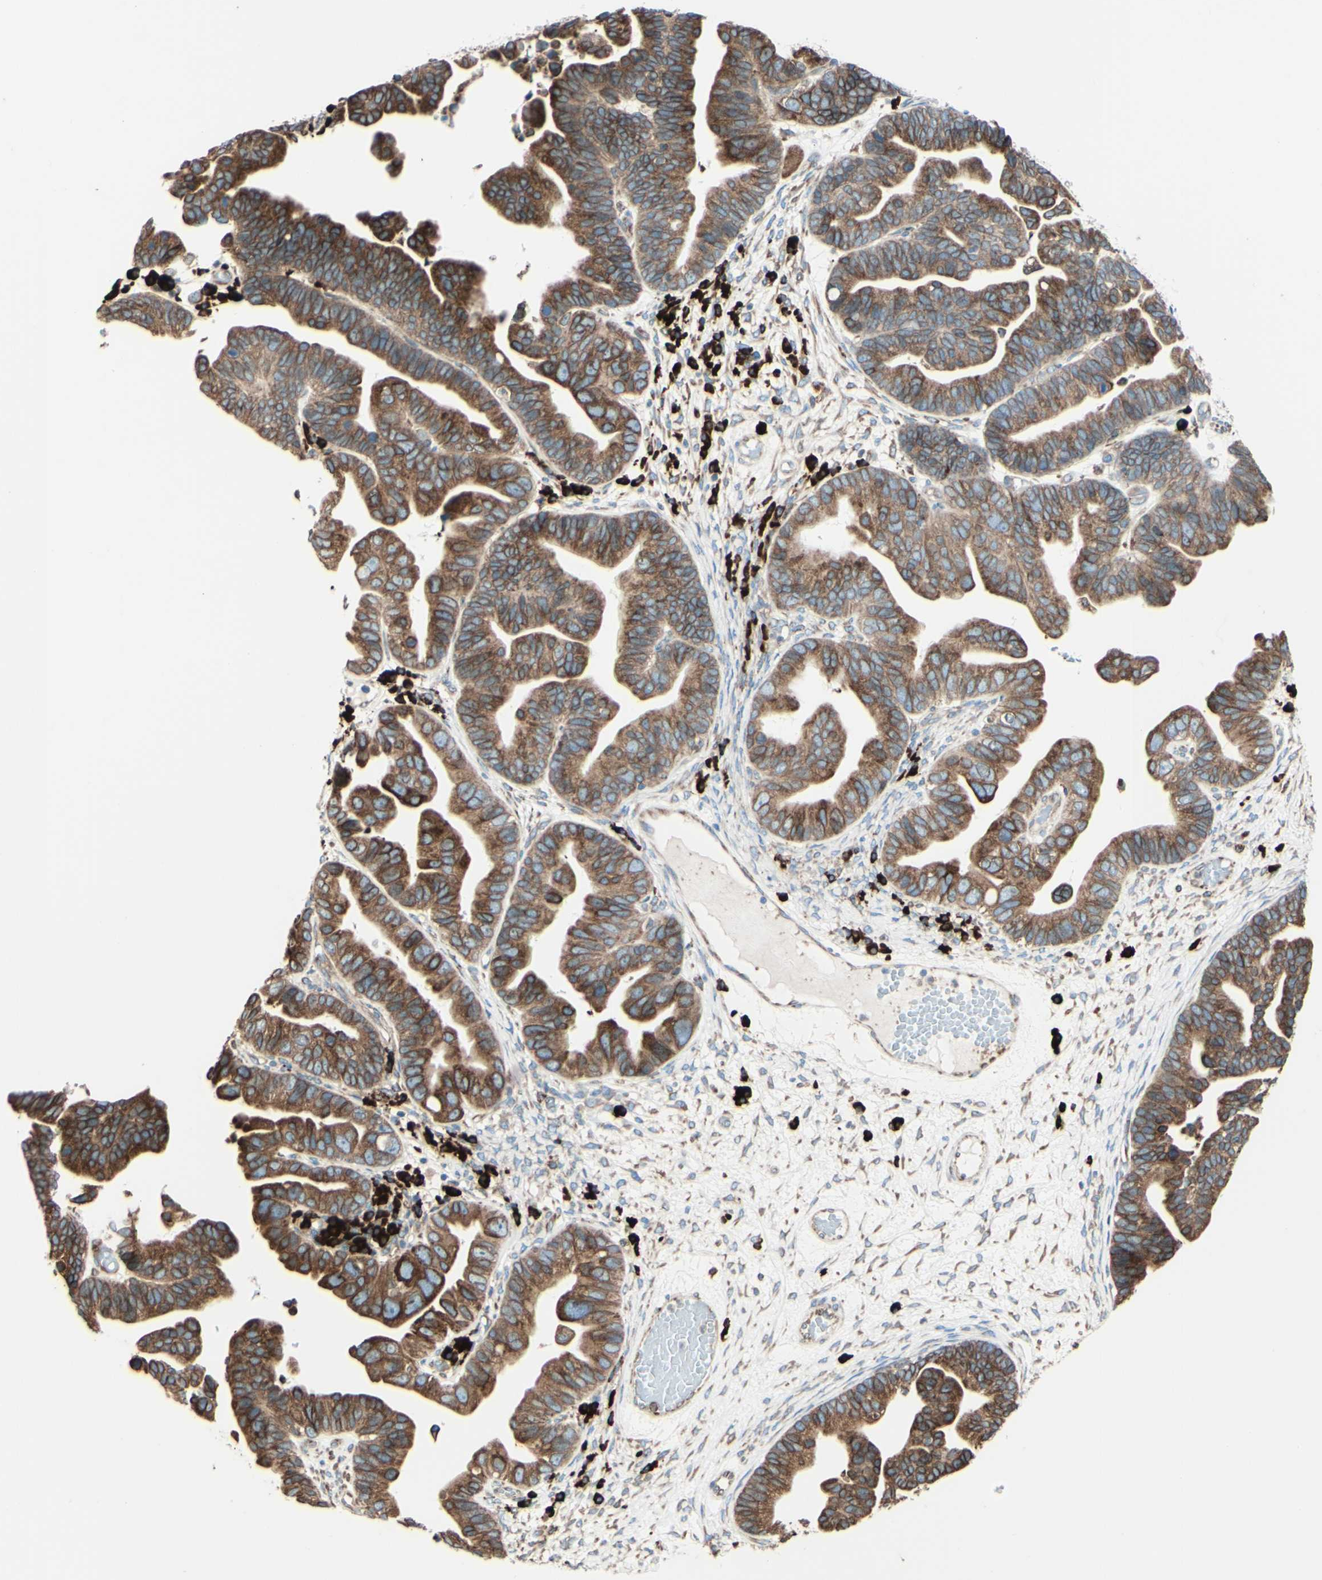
{"staining": {"intensity": "moderate", "quantity": ">75%", "location": "cytoplasmic/membranous"}, "tissue": "ovarian cancer", "cell_type": "Tumor cells", "image_type": "cancer", "snomed": [{"axis": "morphology", "description": "Cystadenocarcinoma, serous, NOS"}, {"axis": "topography", "description": "Ovary"}], "caption": "Immunohistochemical staining of human ovarian cancer demonstrates medium levels of moderate cytoplasmic/membranous protein staining in about >75% of tumor cells.", "gene": "DNAJB11", "patient": {"sex": "female", "age": 56}}